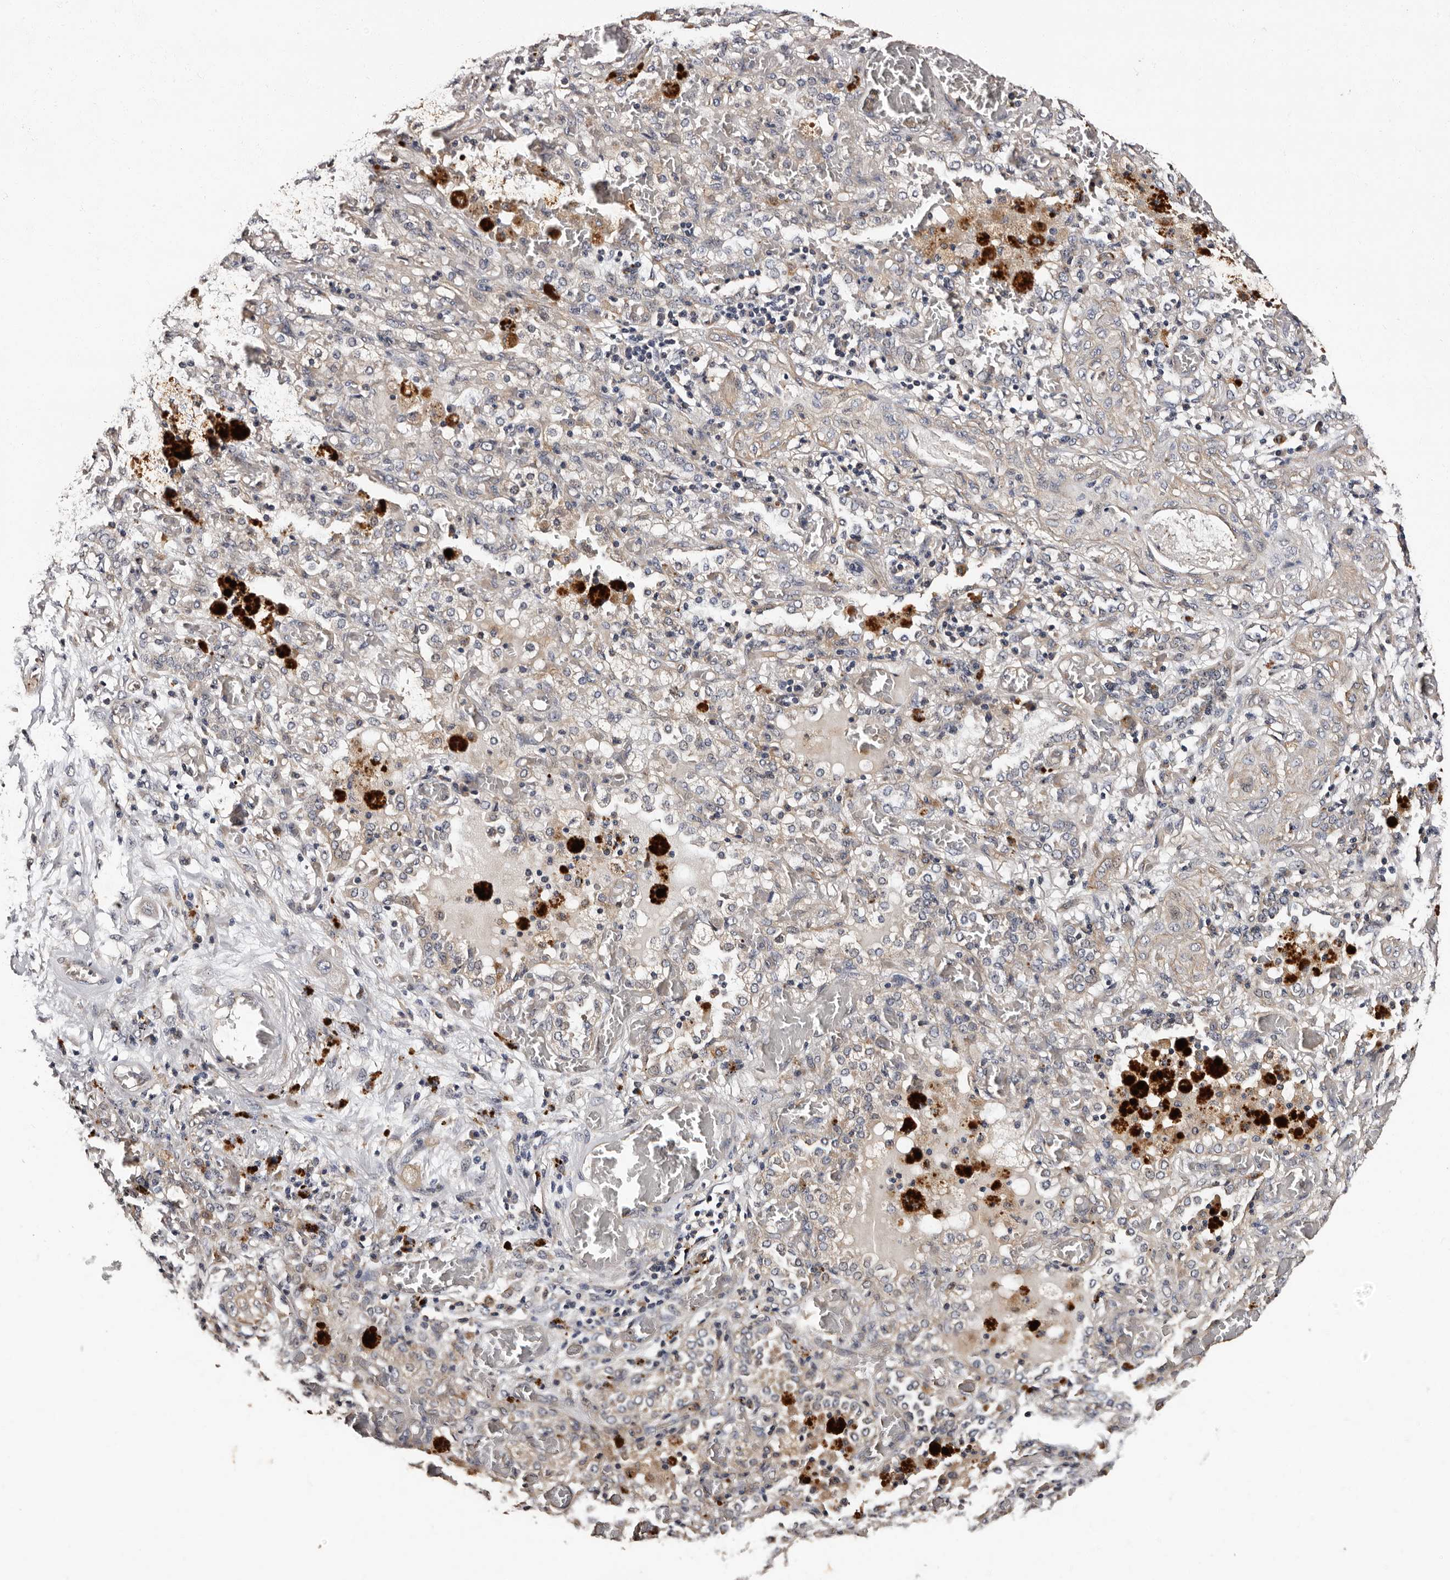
{"staining": {"intensity": "negative", "quantity": "none", "location": "none"}, "tissue": "lung cancer", "cell_type": "Tumor cells", "image_type": "cancer", "snomed": [{"axis": "morphology", "description": "Squamous cell carcinoma, NOS"}, {"axis": "topography", "description": "Lung"}], "caption": "Immunohistochemistry (IHC) photomicrograph of neoplastic tissue: lung squamous cell carcinoma stained with DAB reveals no significant protein staining in tumor cells. (IHC, brightfield microscopy, high magnification).", "gene": "ADCK5", "patient": {"sex": "female", "age": 47}}